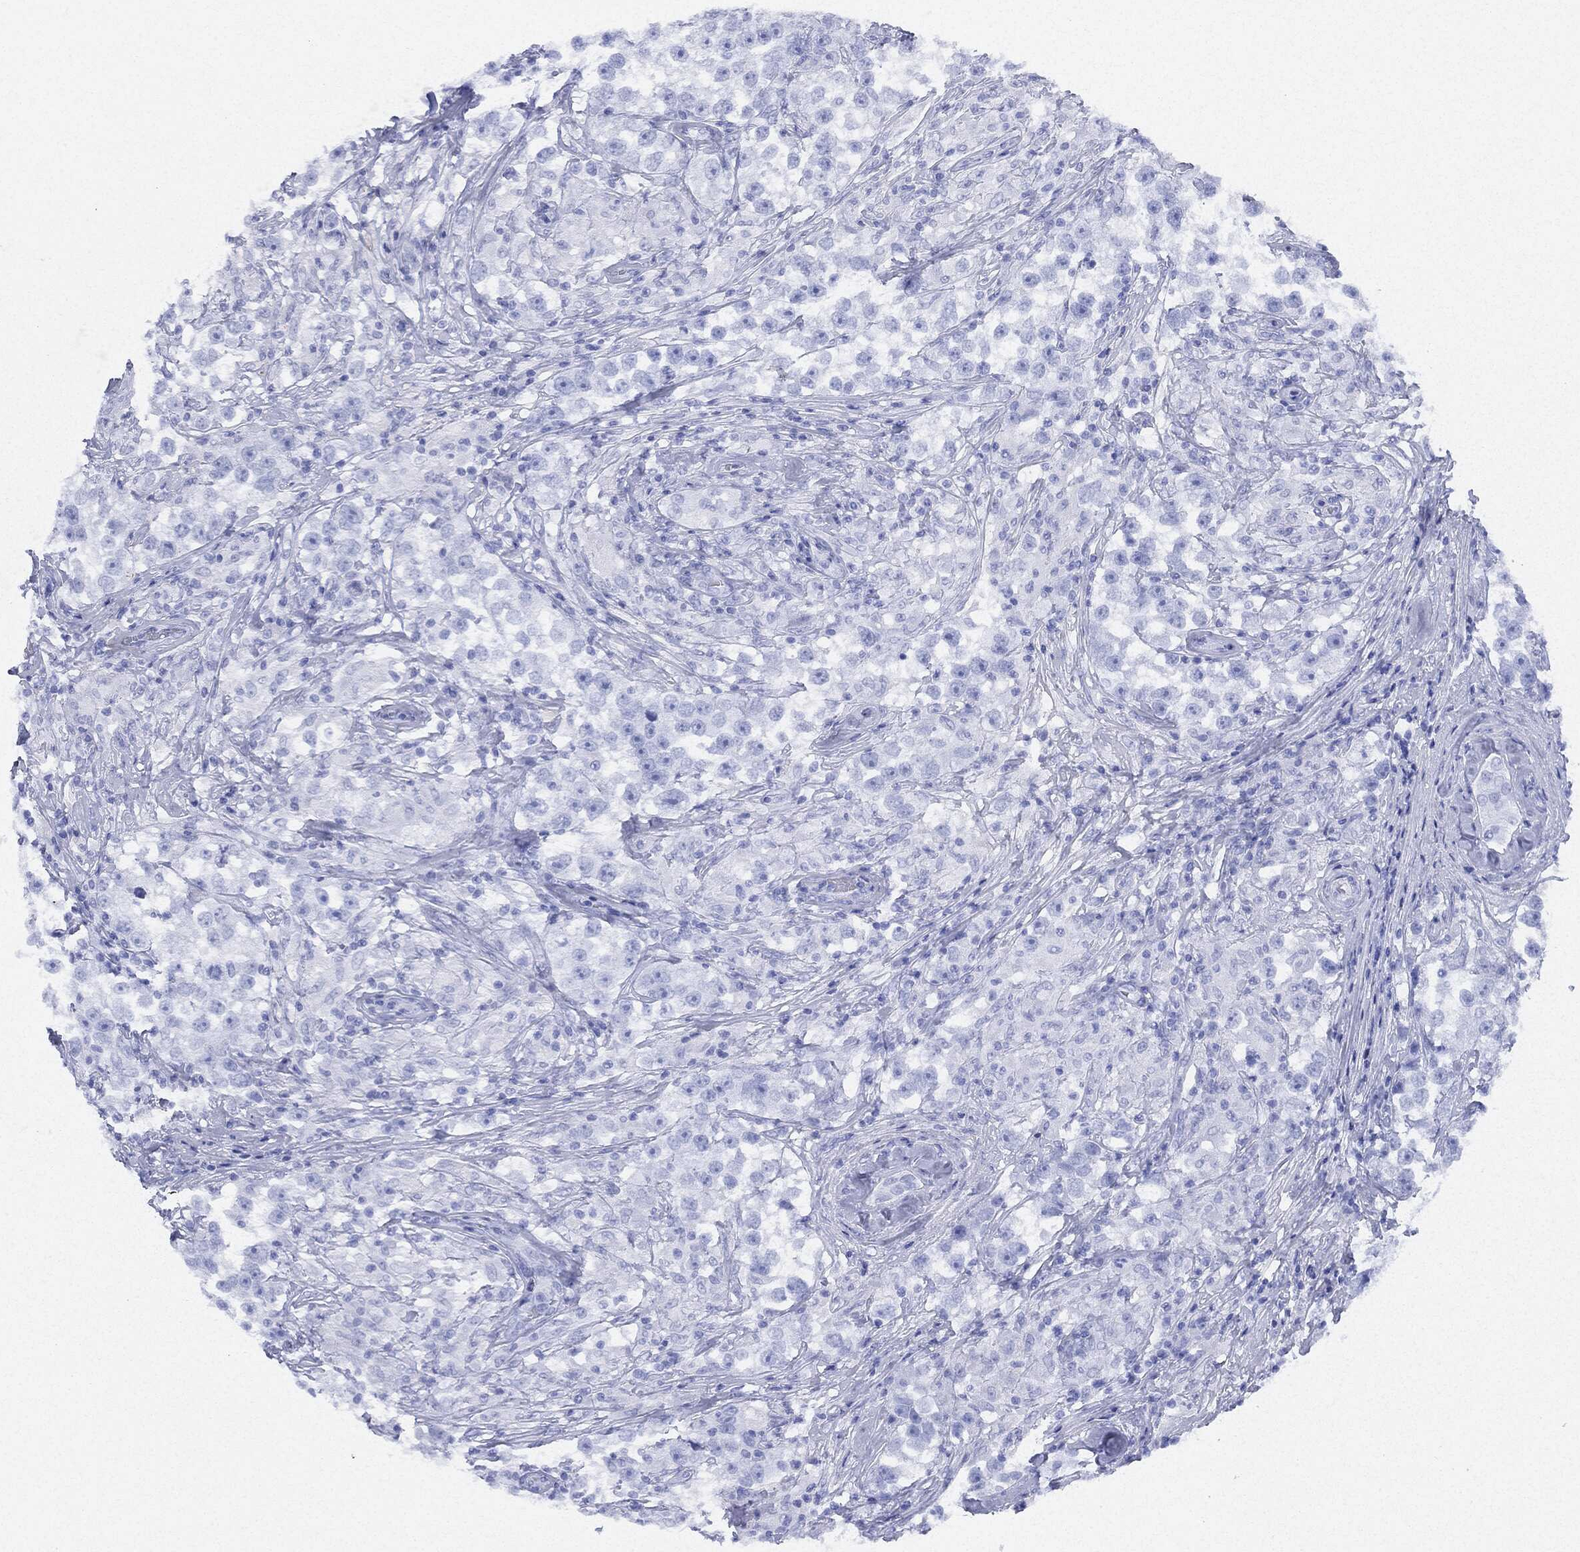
{"staining": {"intensity": "negative", "quantity": "none", "location": "none"}, "tissue": "testis cancer", "cell_type": "Tumor cells", "image_type": "cancer", "snomed": [{"axis": "morphology", "description": "Seminoma, NOS"}, {"axis": "topography", "description": "Testis"}], "caption": "Human seminoma (testis) stained for a protein using immunohistochemistry shows no positivity in tumor cells.", "gene": "CGB1", "patient": {"sex": "male", "age": 46}}